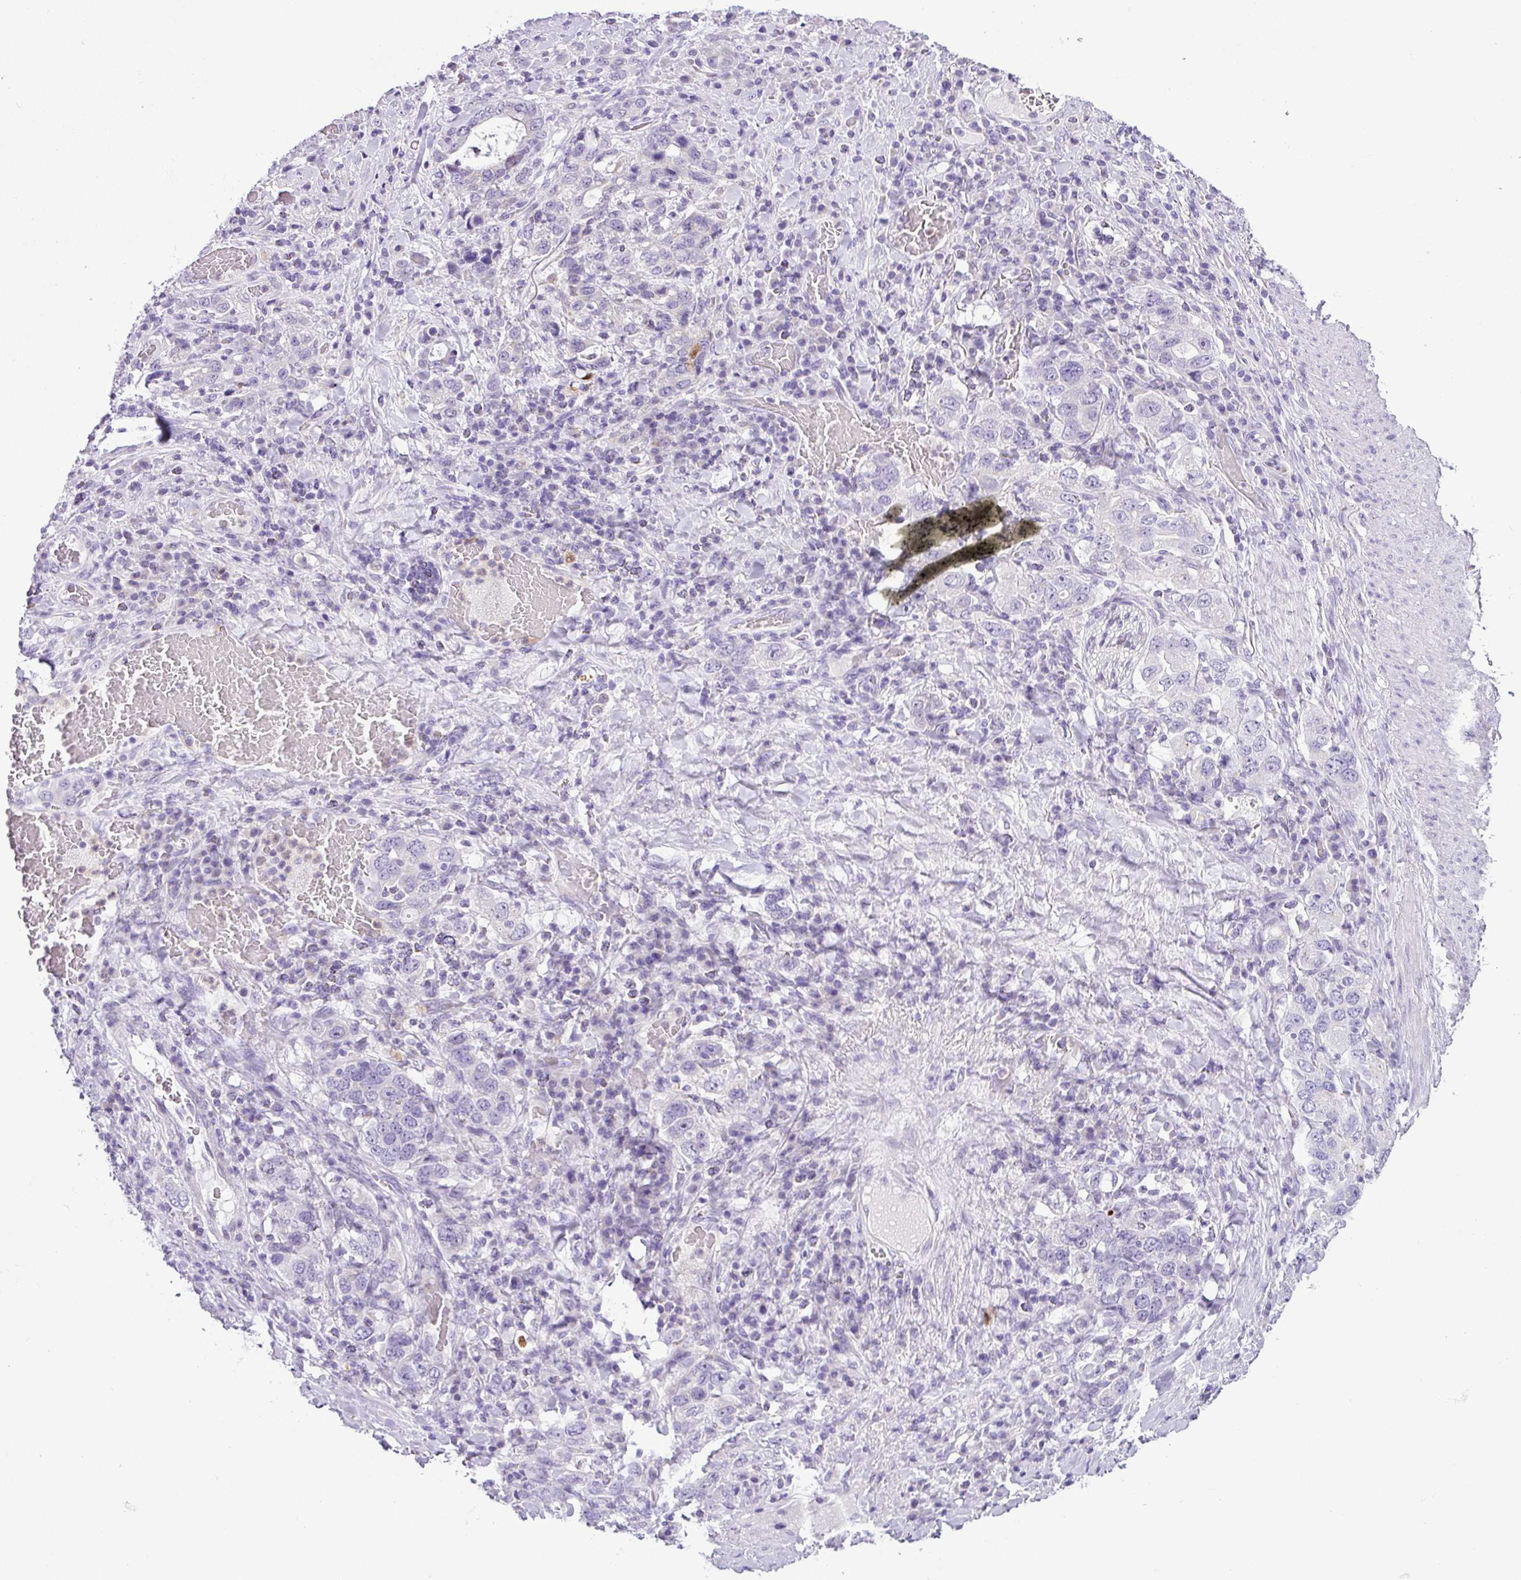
{"staining": {"intensity": "negative", "quantity": "none", "location": "none"}, "tissue": "stomach cancer", "cell_type": "Tumor cells", "image_type": "cancer", "snomed": [{"axis": "morphology", "description": "Adenocarcinoma, NOS"}, {"axis": "topography", "description": "Stomach, upper"}, {"axis": "topography", "description": "Stomach"}], "caption": "High magnification brightfield microscopy of stomach adenocarcinoma stained with DAB (brown) and counterstained with hematoxylin (blue): tumor cells show no significant expression.", "gene": "HMCN2", "patient": {"sex": "male", "age": 62}}